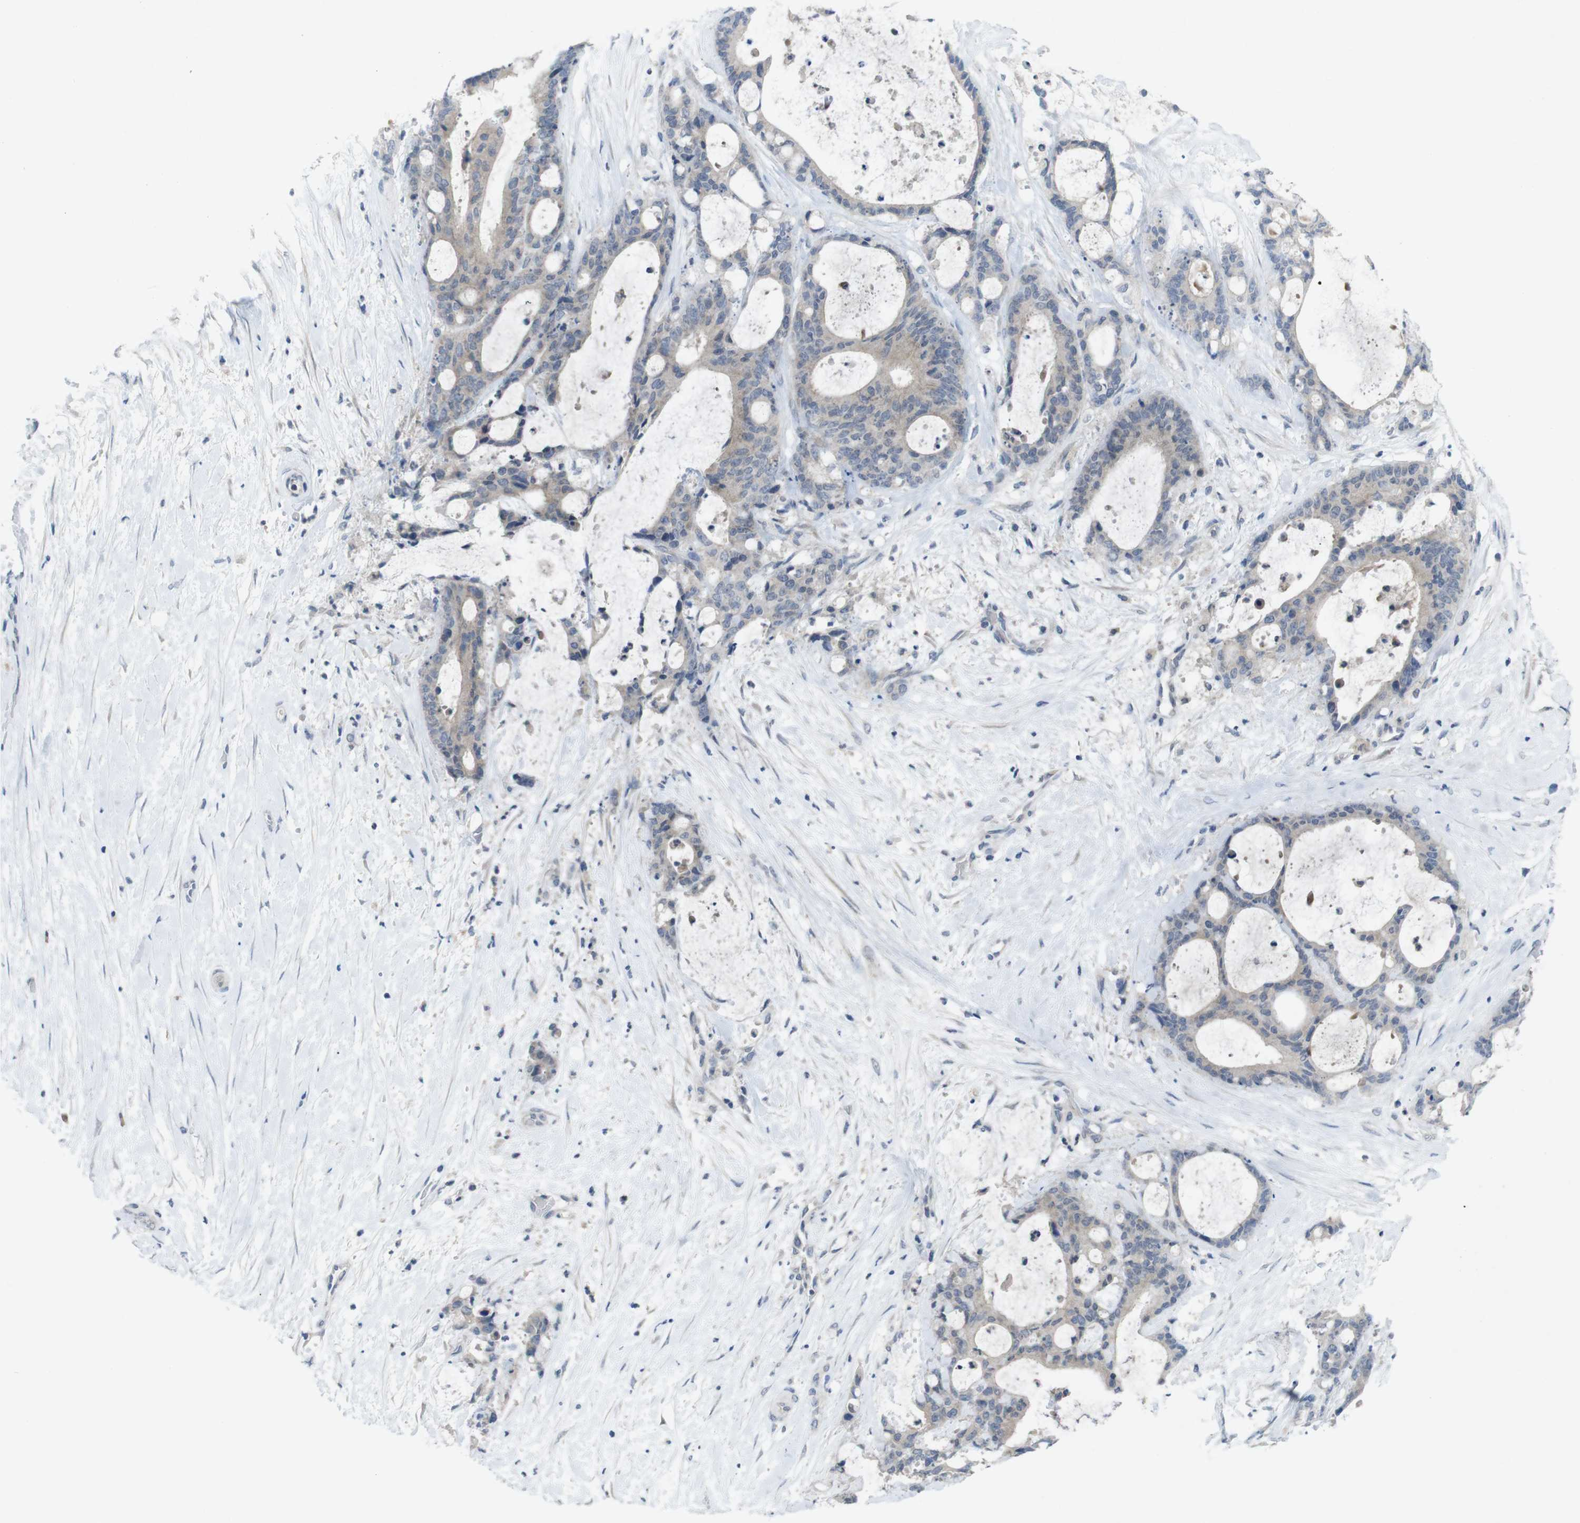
{"staining": {"intensity": "weak", "quantity": "25%-75%", "location": "cytoplasmic/membranous"}, "tissue": "liver cancer", "cell_type": "Tumor cells", "image_type": "cancer", "snomed": [{"axis": "morphology", "description": "Cholangiocarcinoma"}, {"axis": "topography", "description": "Liver"}], "caption": "This image displays IHC staining of human liver cholangiocarcinoma, with low weak cytoplasmic/membranous staining in about 25%-75% of tumor cells.", "gene": "SLAMF7", "patient": {"sex": "female", "age": 73}}